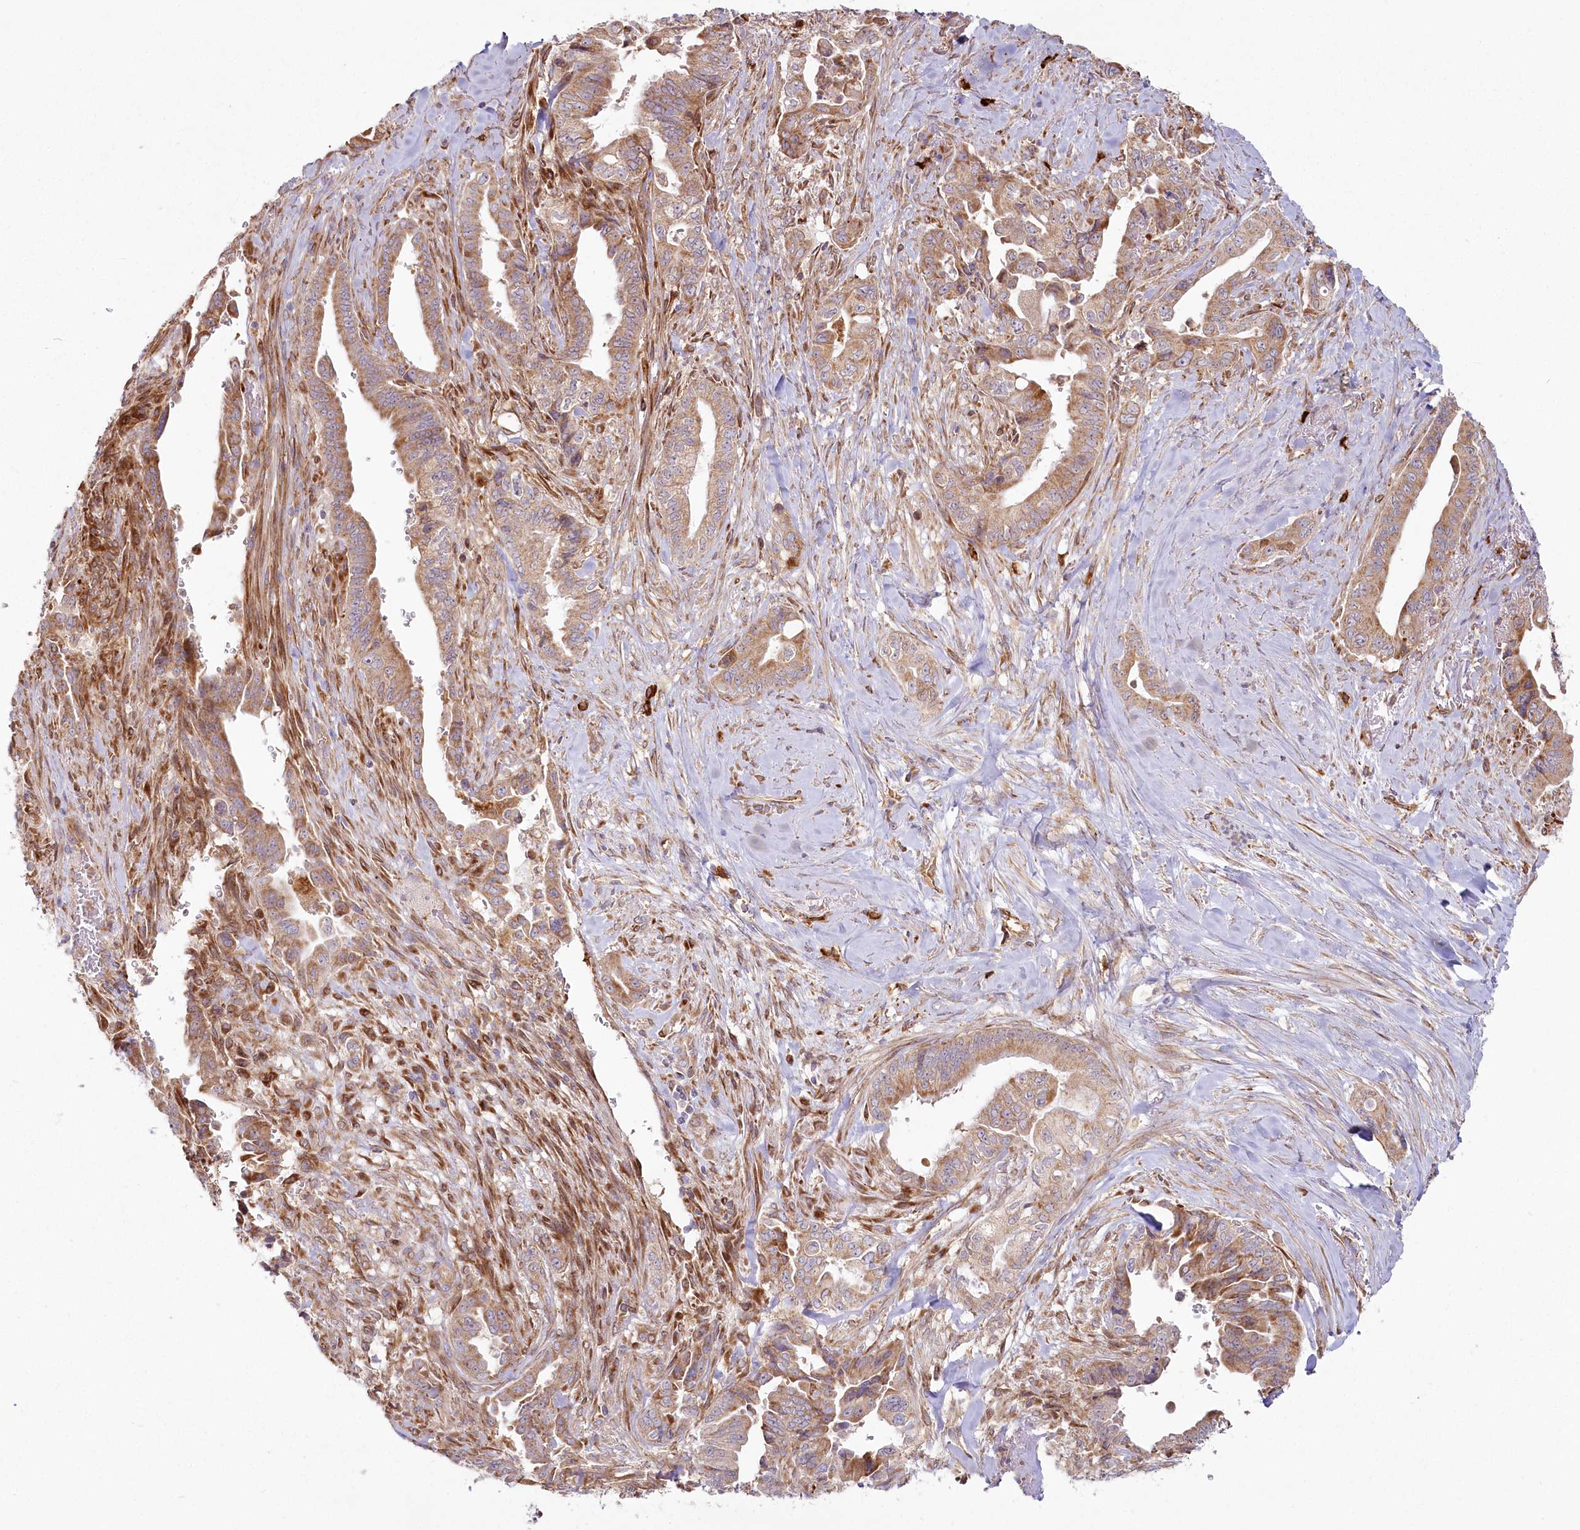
{"staining": {"intensity": "moderate", "quantity": ">75%", "location": "cytoplasmic/membranous"}, "tissue": "pancreatic cancer", "cell_type": "Tumor cells", "image_type": "cancer", "snomed": [{"axis": "morphology", "description": "Adenocarcinoma, NOS"}, {"axis": "topography", "description": "Pancreas"}], "caption": "Adenocarcinoma (pancreatic) was stained to show a protein in brown. There is medium levels of moderate cytoplasmic/membranous expression in about >75% of tumor cells. (Stains: DAB in brown, nuclei in blue, Microscopy: brightfield microscopy at high magnification).", "gene": "HARS2", "patient": {"sex": "male", "age": 70}}